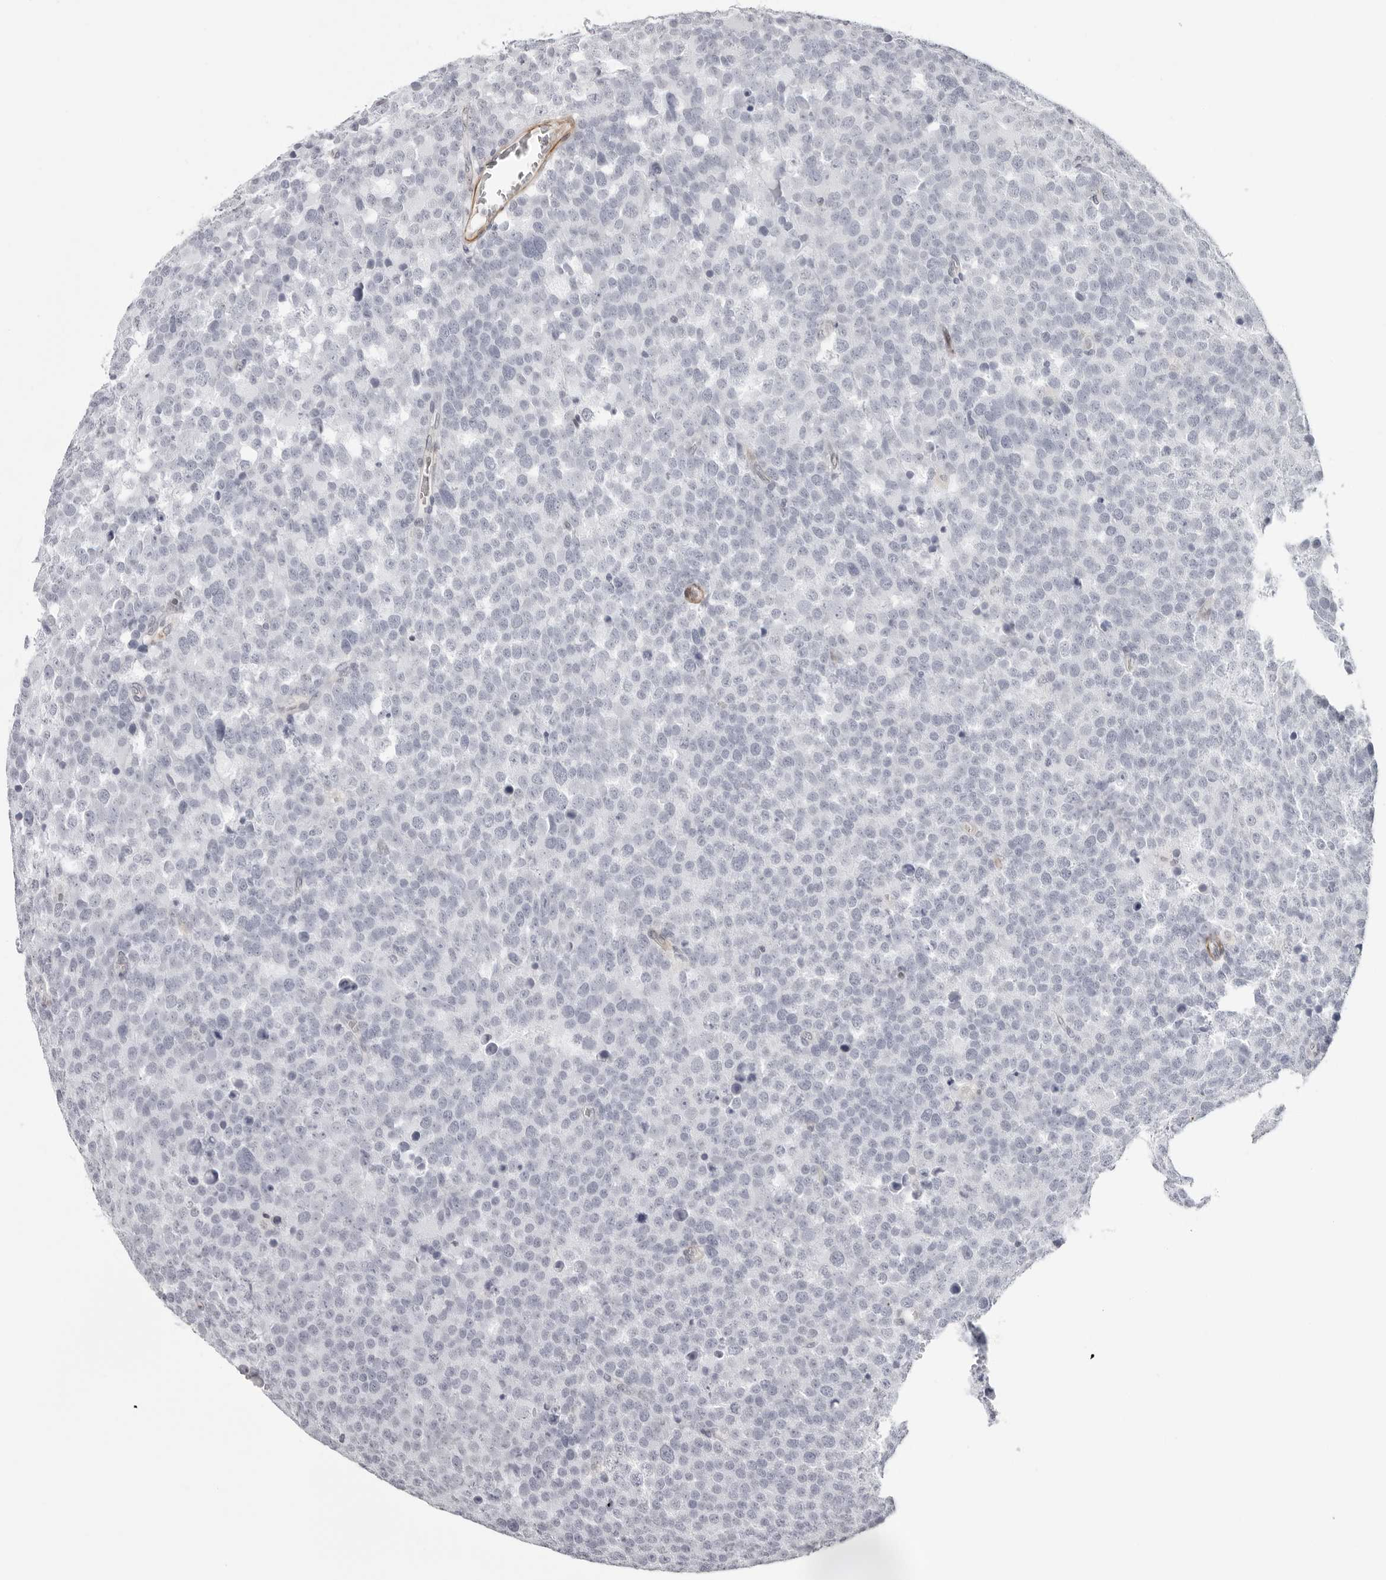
{"staining": {"intensity": "negative", "quantity": "none", "location": "none"}, "tissue": "testis cancer", "cell_type": "Tumor cells", "image_type": "cancer", "snomed": [{"axis": "morphology", "description": "Seminoma, NOS"}, {"axis": "topography", "description": "Testis"}], "caption": "DAB (3,3'-diaminobenzidine) immunohistochemical staining of human testis seminoma shows no significant positivity in tumor cells.", "gene": "UNK", "patient": {"sex": "male", "age": 71}}